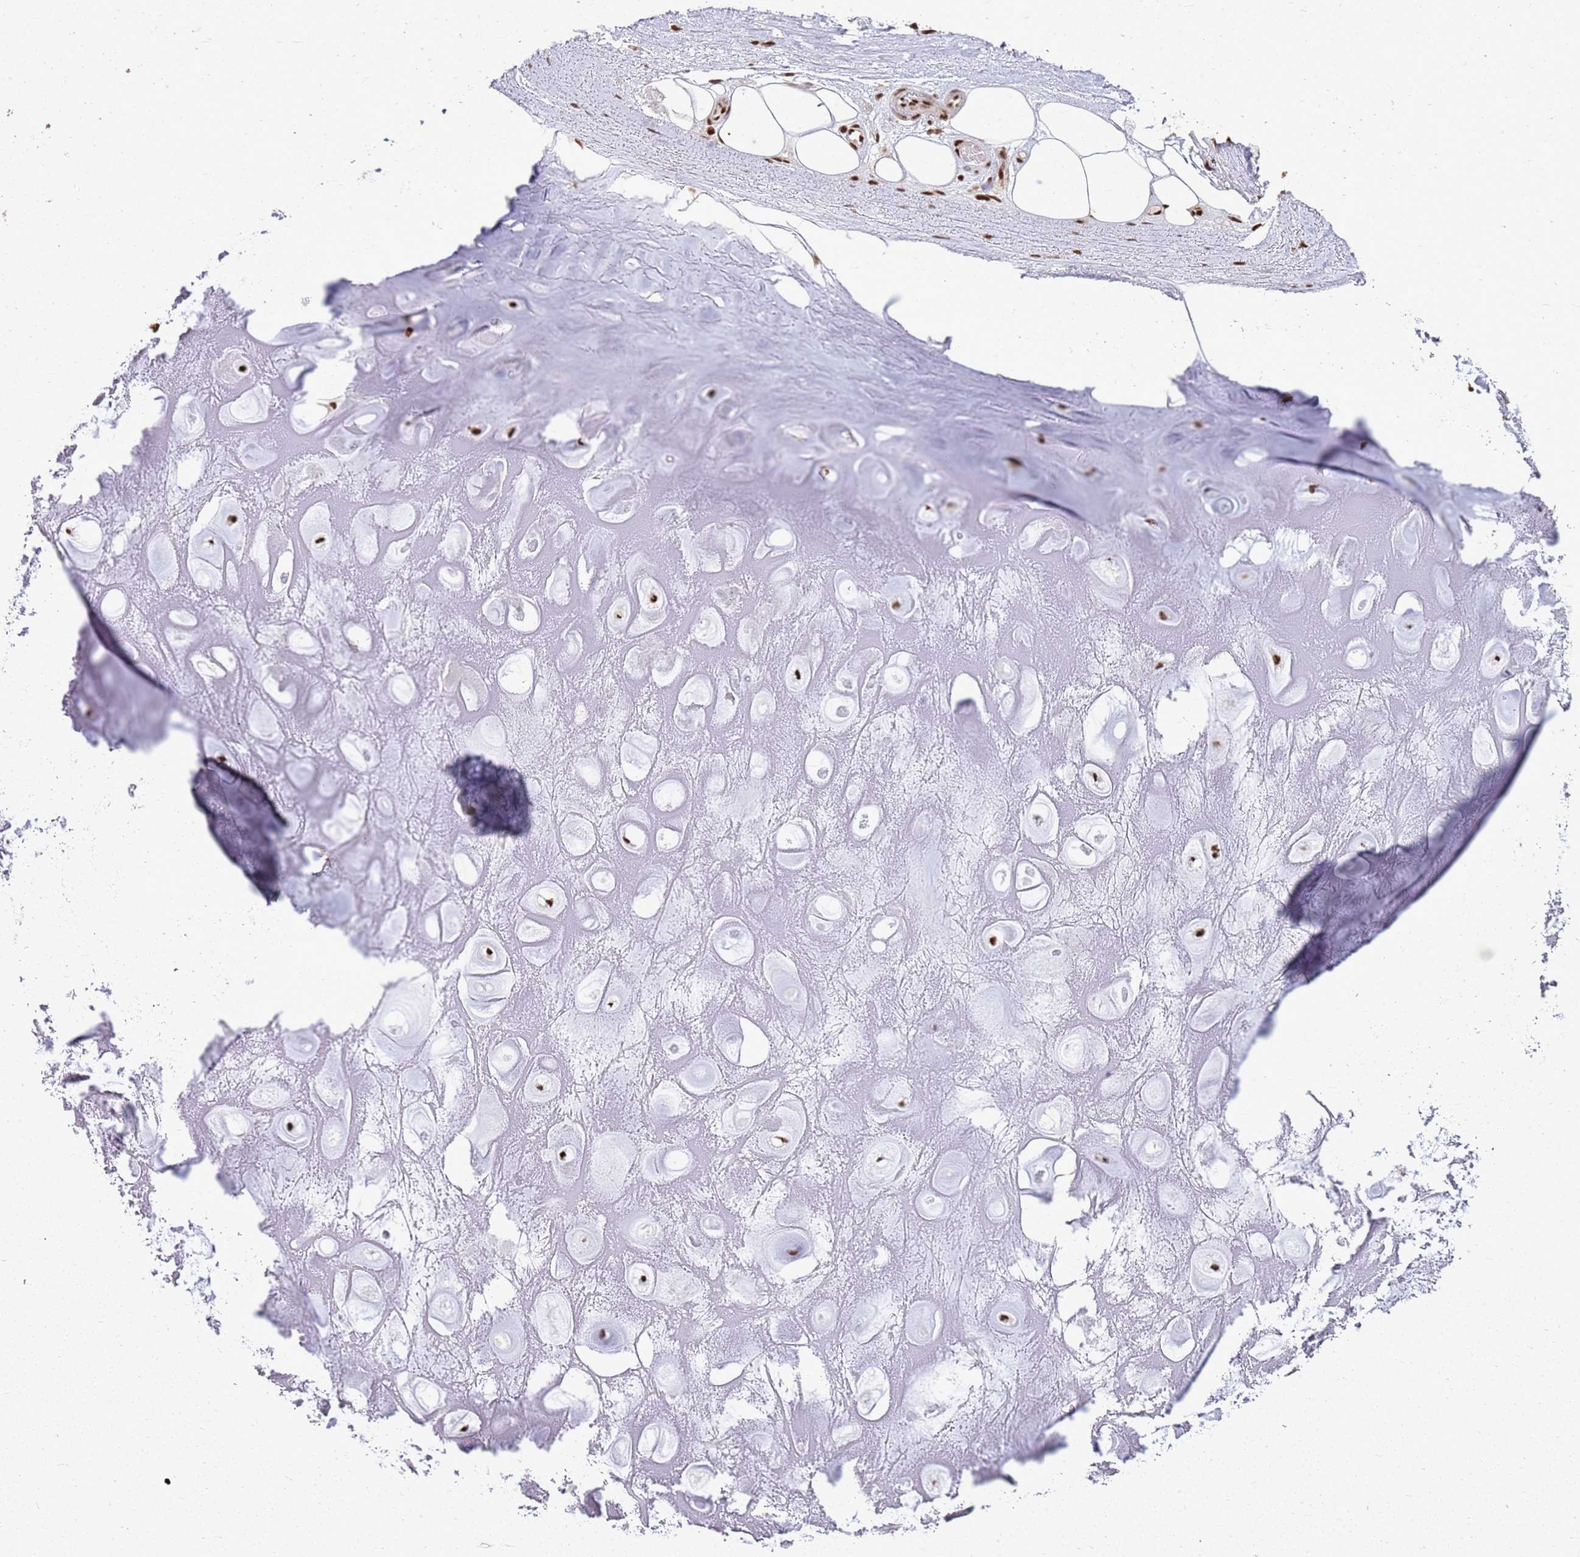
{"staining": {"intensity": "moderate", "quantity": "25%-75%", "location": "nuclear"}, "tissue": "adipose tissue", "cell_type": "Adipocytes", "image_type": "normal", "snomed": [{"axis": "morphology", "description": "Normal tissue, NOS"}, {"axis": "topography", "description": "Cartilage tissue"}], "caption": "Adipocytes reveal medium levels of moderate nuclear staining in about 25%-75% of cells in normal adipose tissue. (DAB (3,3'-diaminobenzidine) IHC with brightfield microscopy, high magnification).", "gene": "APEX1", "patient": {"sex": "male", "age": 81}}